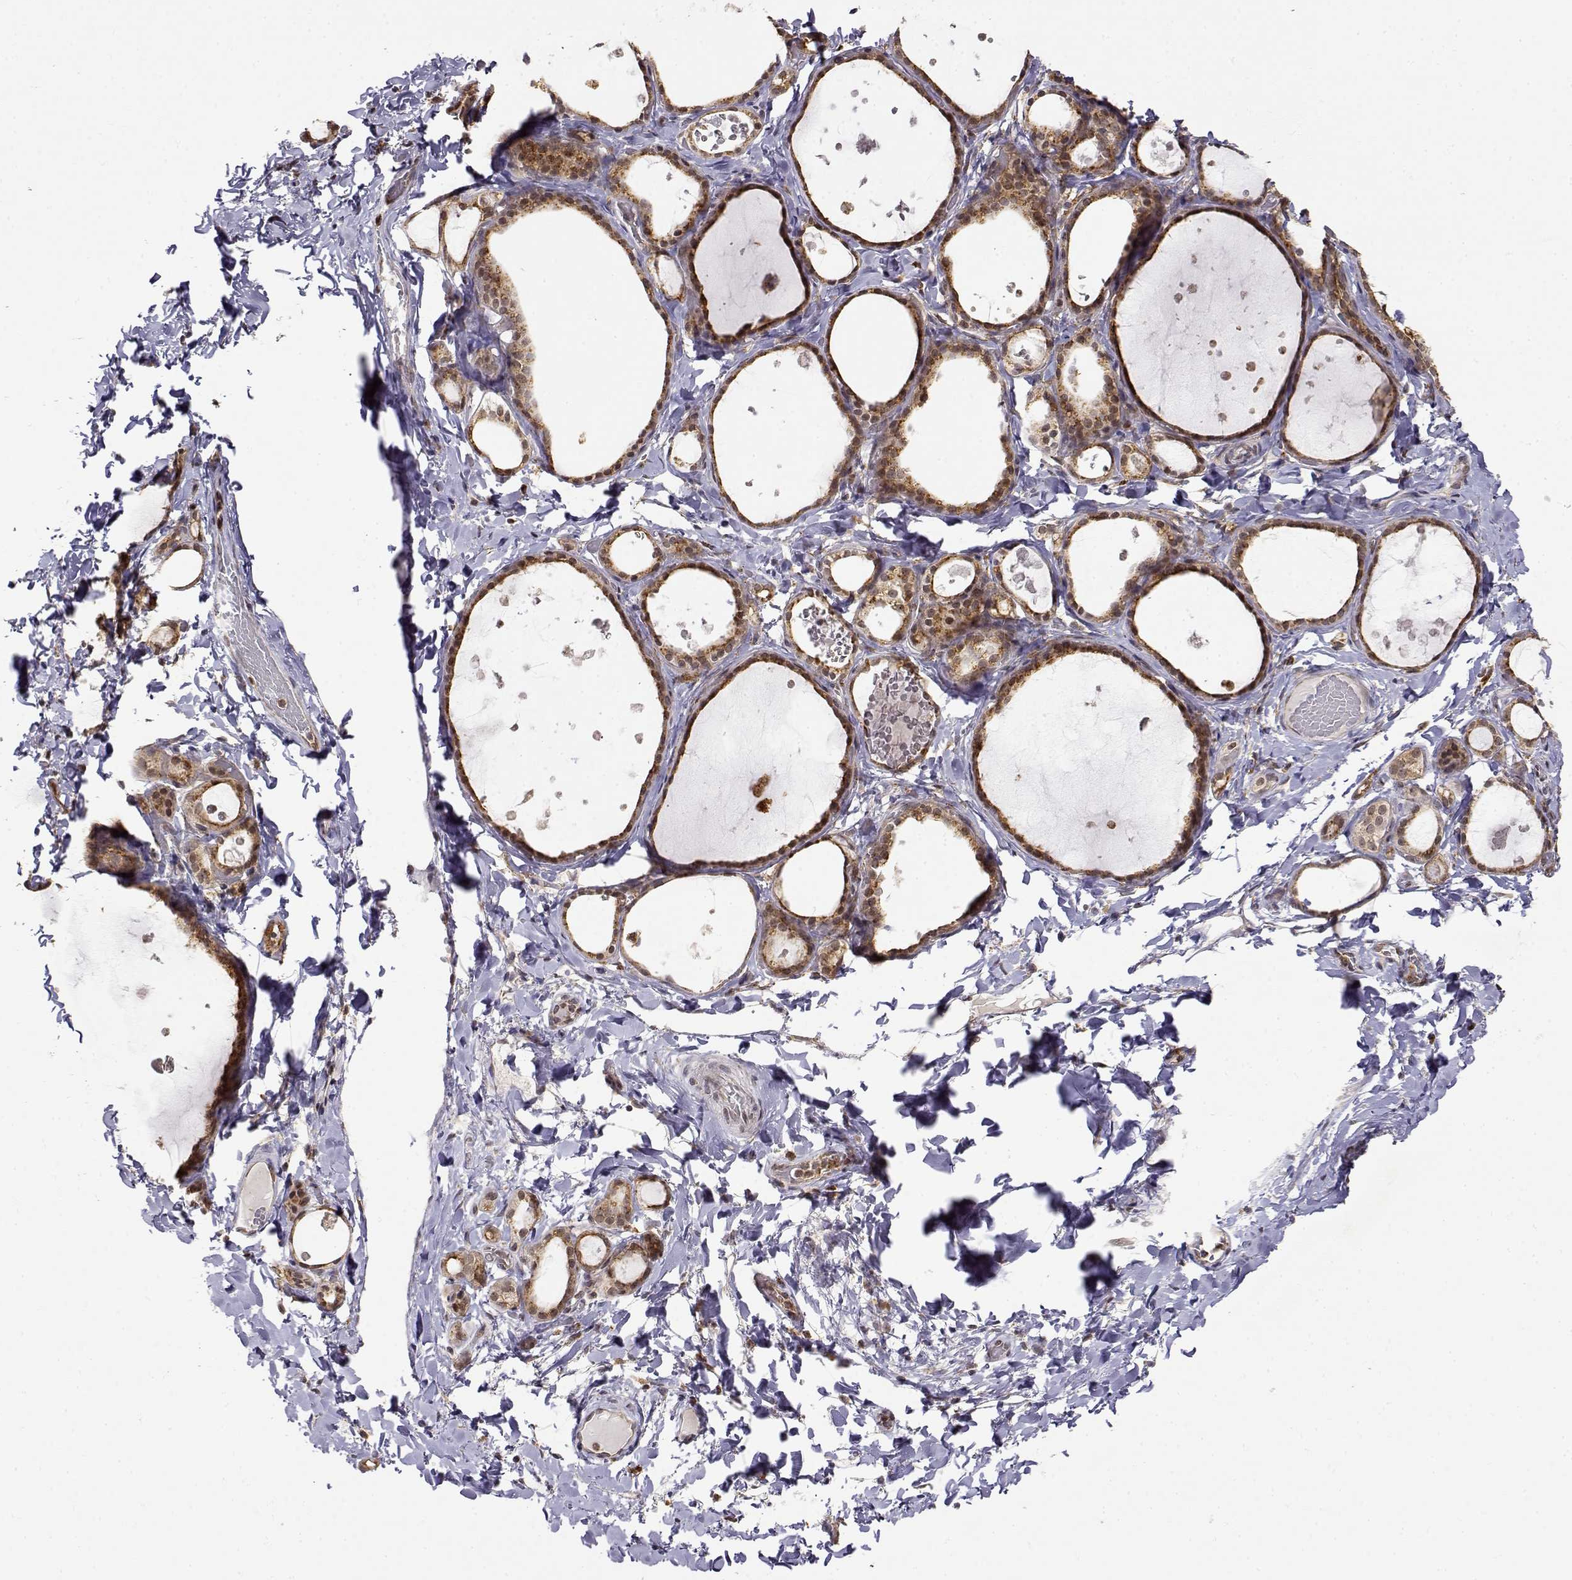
{"staining": {"intensity": "strong", "quantity": ">75%", "location": "cytoplasmic/membranous"}, "tissue": "thyroid gland", "cell_type": "Glandular cells", "image_type": "normal", "snomed": [{"axis": "morphology", "description": "Normal tissue, NOS"}, {"axis": "topography", "description": "Thyroid gland"}], "caption": "An IHC histopathology image of benign tissue is shown. Protein staining in brown labels strong cytoplasmic/membranous positivity in thyroid gland within glandular cells.", "gene": "RNF13", "patient": {"sex": "female", "age": 56}}